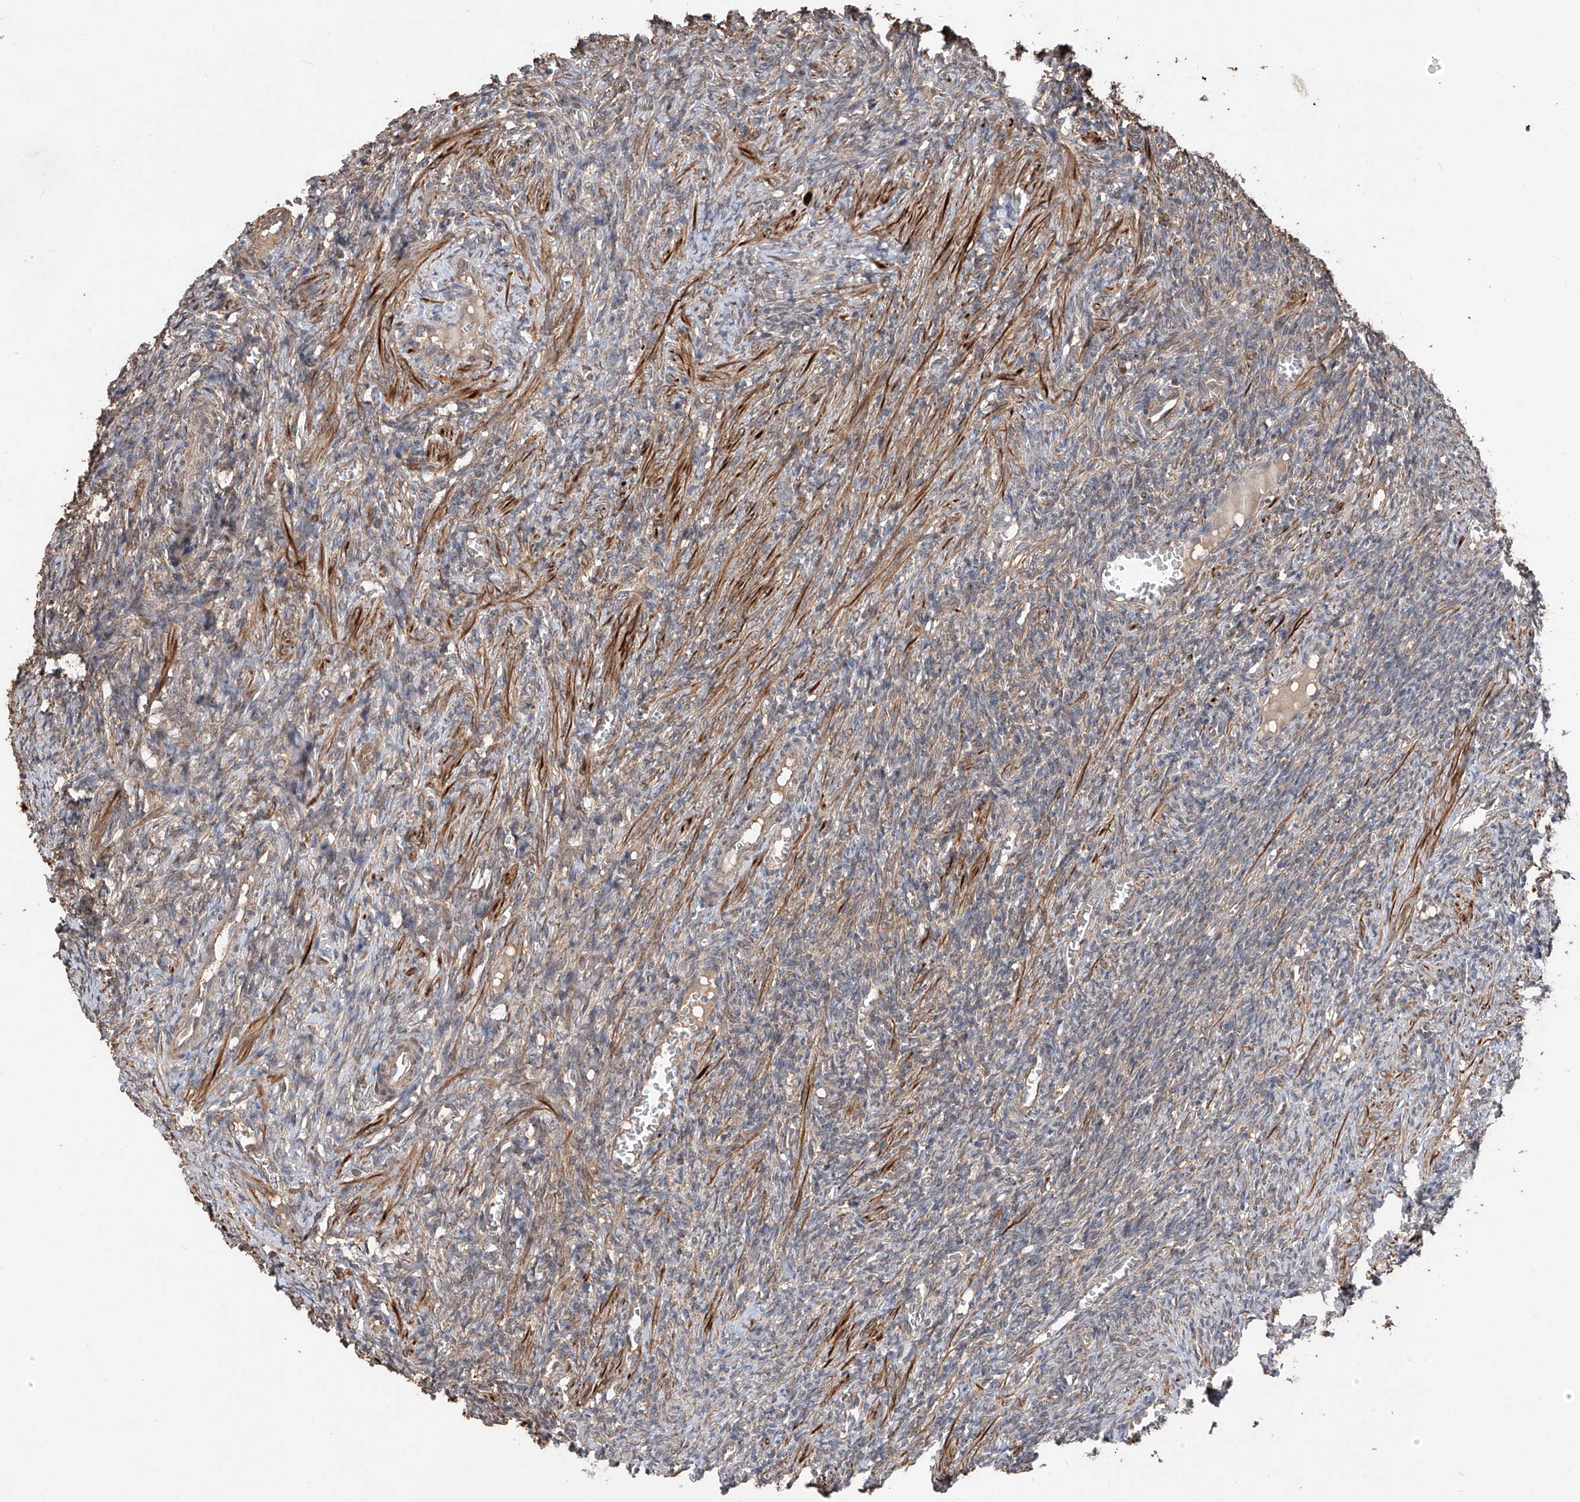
{"staining": {"intensity": "weak", "quantity": "25%-75%", "location": "cytoplasmic/membranous"}, "tissue": "ovary", "cell_type": "Ovarian stroma cells", "image_type": "normal", "snomed": [{"axis": "morphology", "description": "Normal tissue, NOS"}, {"axis": "topography", "description": "Ovary"}], "caption": "The histopathology image exhibits immunohistochemical staining of benign ovary. There is weak cytoplasmic/membranous expression is appreciated in approximately 25%-75% of ovarian stroma cells. The protein of interest is shown in brown color, while the nuclei are stained blue.", "gene": "FAM135A", "patient": {"sex": "female", "age": 27}}